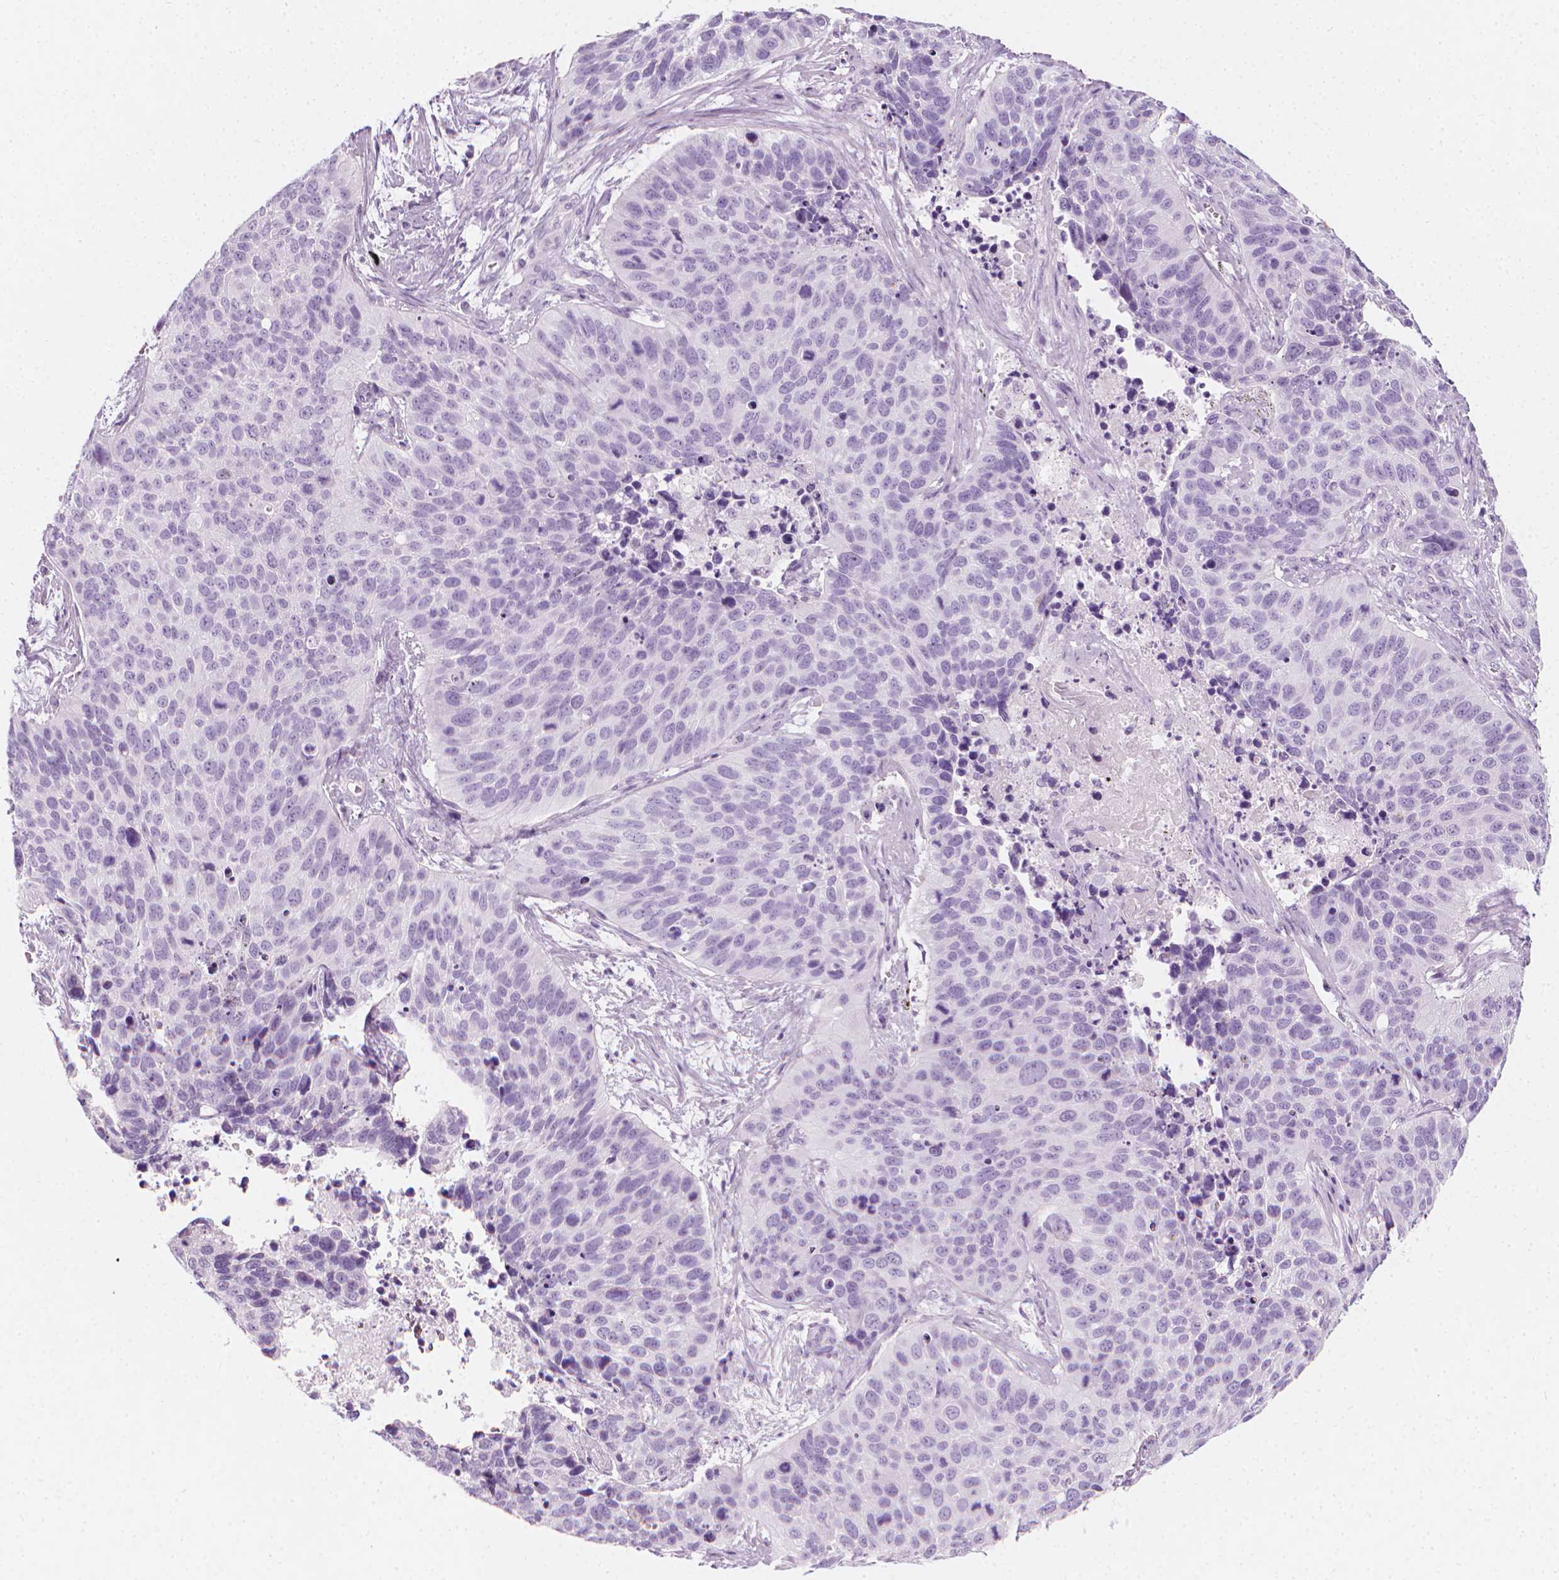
{"staining": {"intensity": "negative", "quantity": "none", "location": "none"}, "tissue": "lung cancer", "cell_type": "Tumor cells", "image_type": "cancer", "snomed": [{"axis": "morphology", "description": "Squamous cell carcinoma, NOS"}, {"axis": "topography", "description": "Lung"}], "caption": "Immunohistochemistry micrograph of human squamous cell carcinoma (lung) stained for a protein (brown), which reveals no staining in tumor cells. Nuclei are stained in blue.", "gene": "SCG3", "patient": {"sex": "male", "age": 62}}